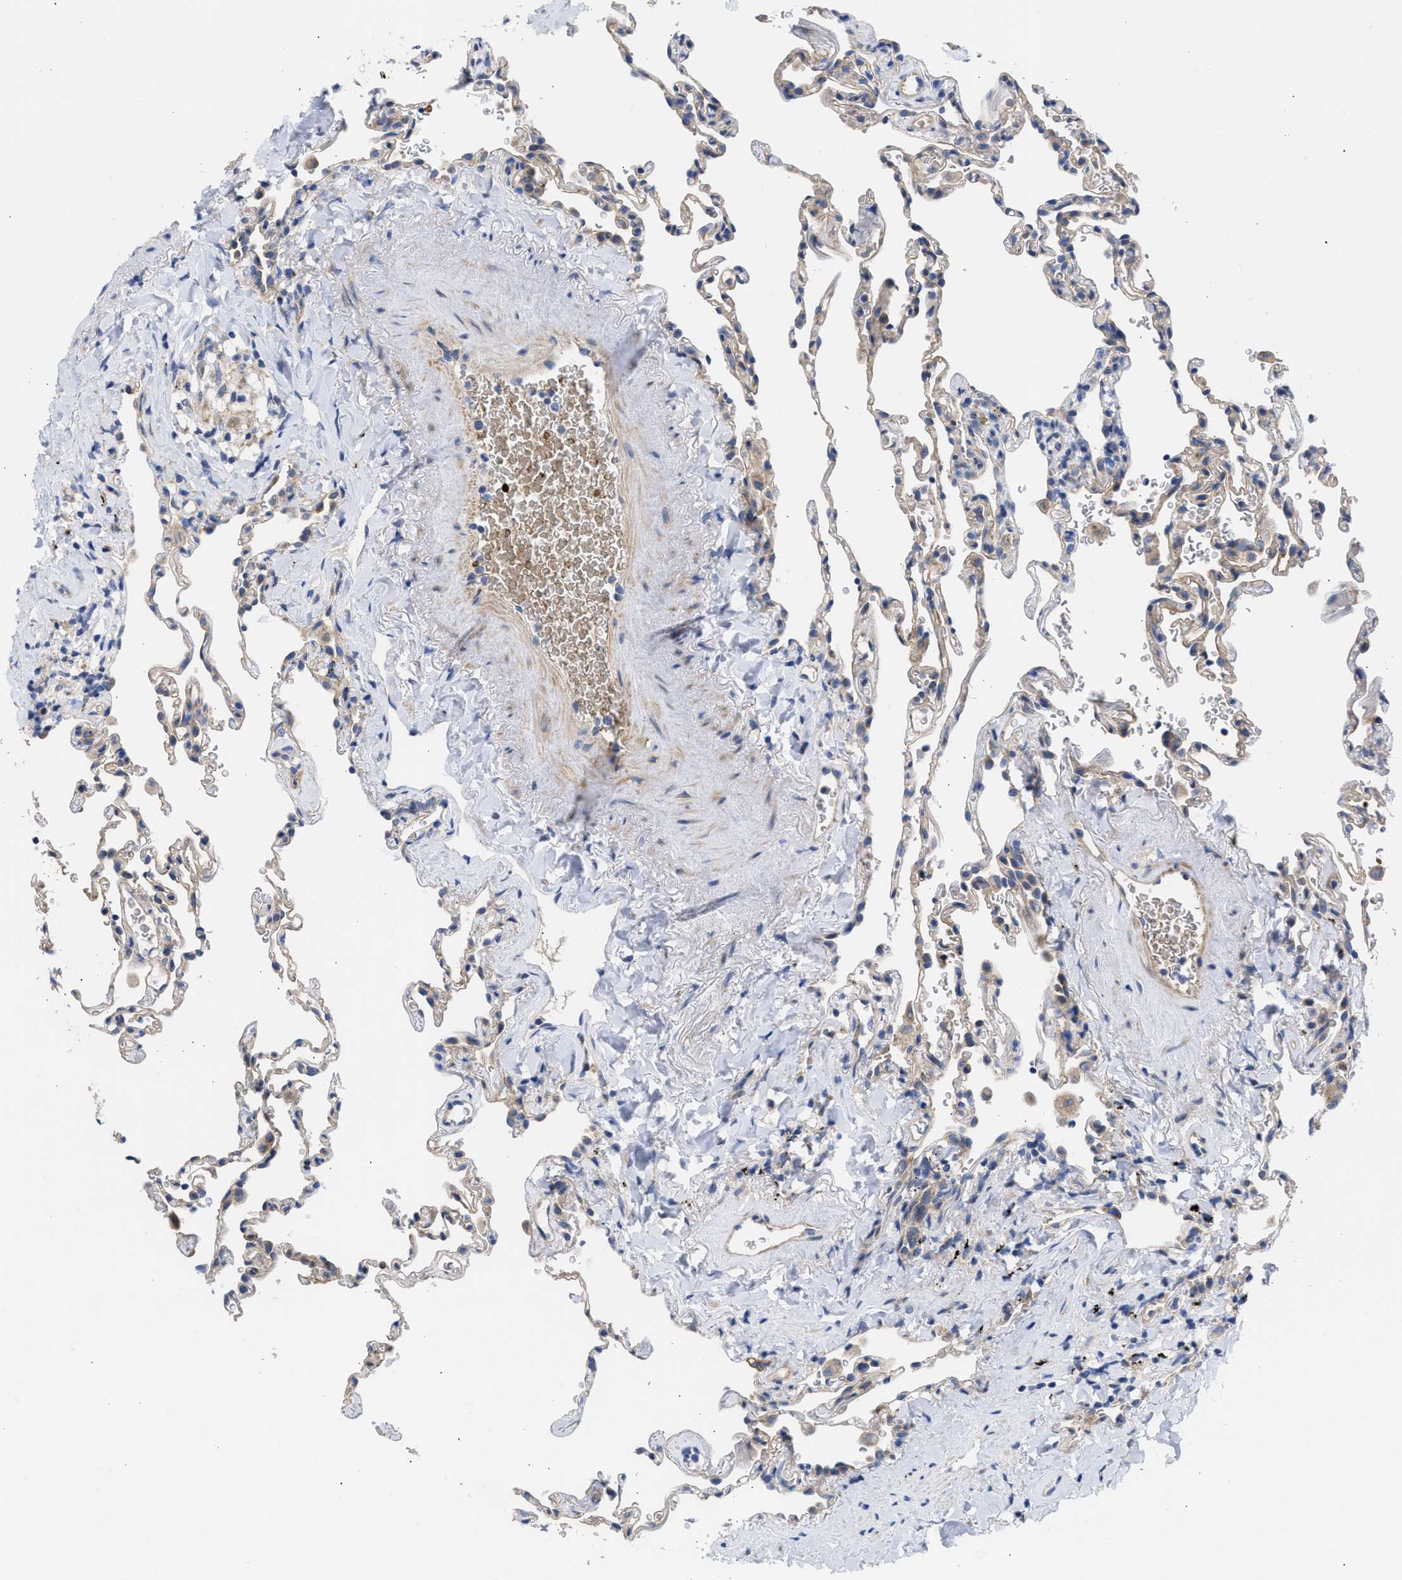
{"staining": {"intensity": "strong", "quantity": "<25%", "location": "cytoplasmic/membranous"}, "tissue": "lung", "cell_type": "Alveolar cells", "image_type": "normal", "snomed": [{"axis": "morphology", "description": "Normal tissue, NOS"}, {"axis": "topography", "description": "Lung"}], "caption": "Alveolar cells demonstrate medium levels of strong cytoplasmic/membranous staining in approximately <25% of cells in benign lung.", "gene": "BTG3", "patient": {"sex": "male", "age": 59}}